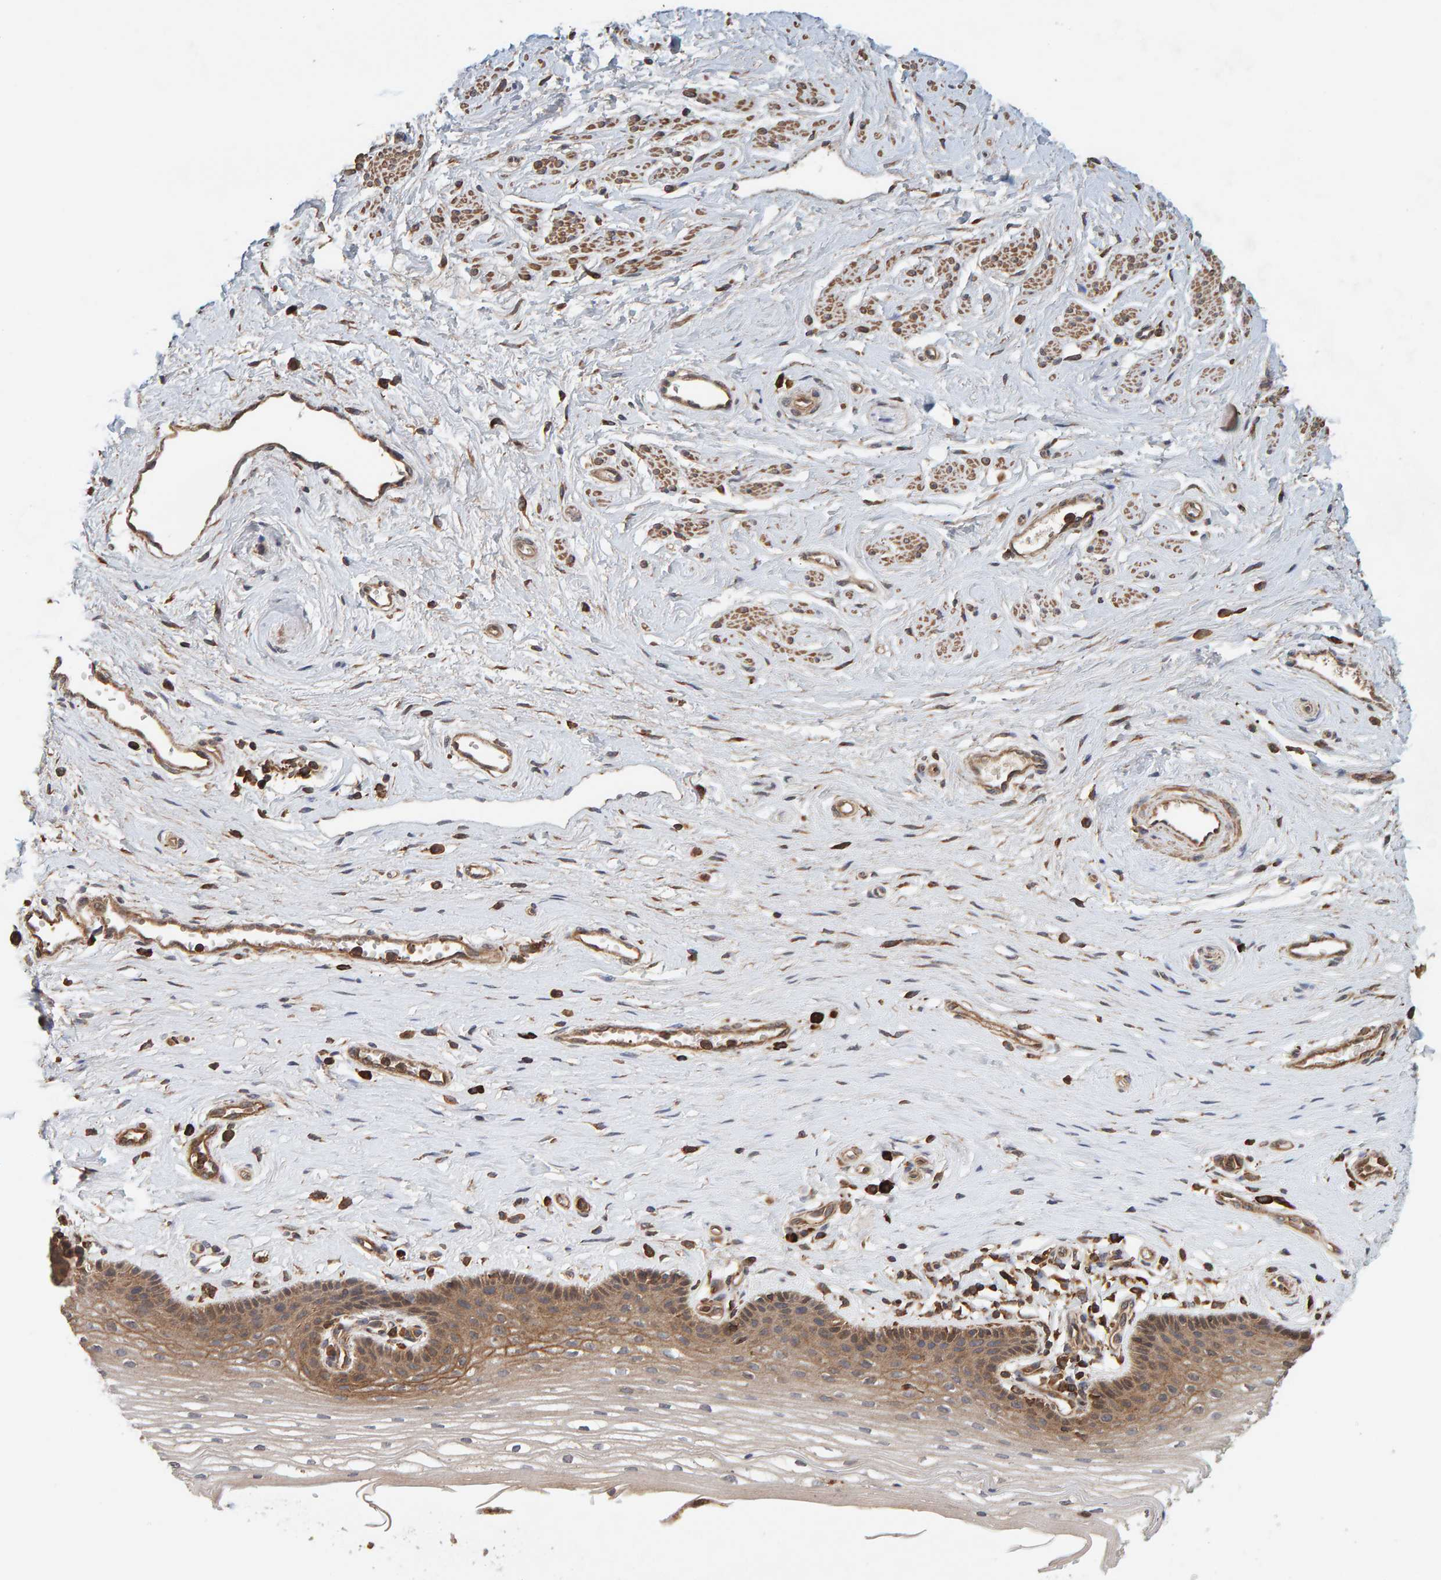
{"staining": {"intensity": "moderate", "quantity": "25%-75%", "location": "cytoplasmic/membranous"}, "tissue": "vagina", "cell_type": "Squamous epithelial cells", "image_type": "normal", "snomed": [{"axis": "morphology", "description": "Normal tissue, NOS"}, {"axis": "topography", "description": "Vagina"}], "caption": "This is a photomicrograph of immunohistochemistry staining of benign vagina, which shows moderate staining in the cytoplasmic/membranous of squamous epithelial cells.", "gene": "PLA2G3", "patient": {"sex": "female", "age": 46}}